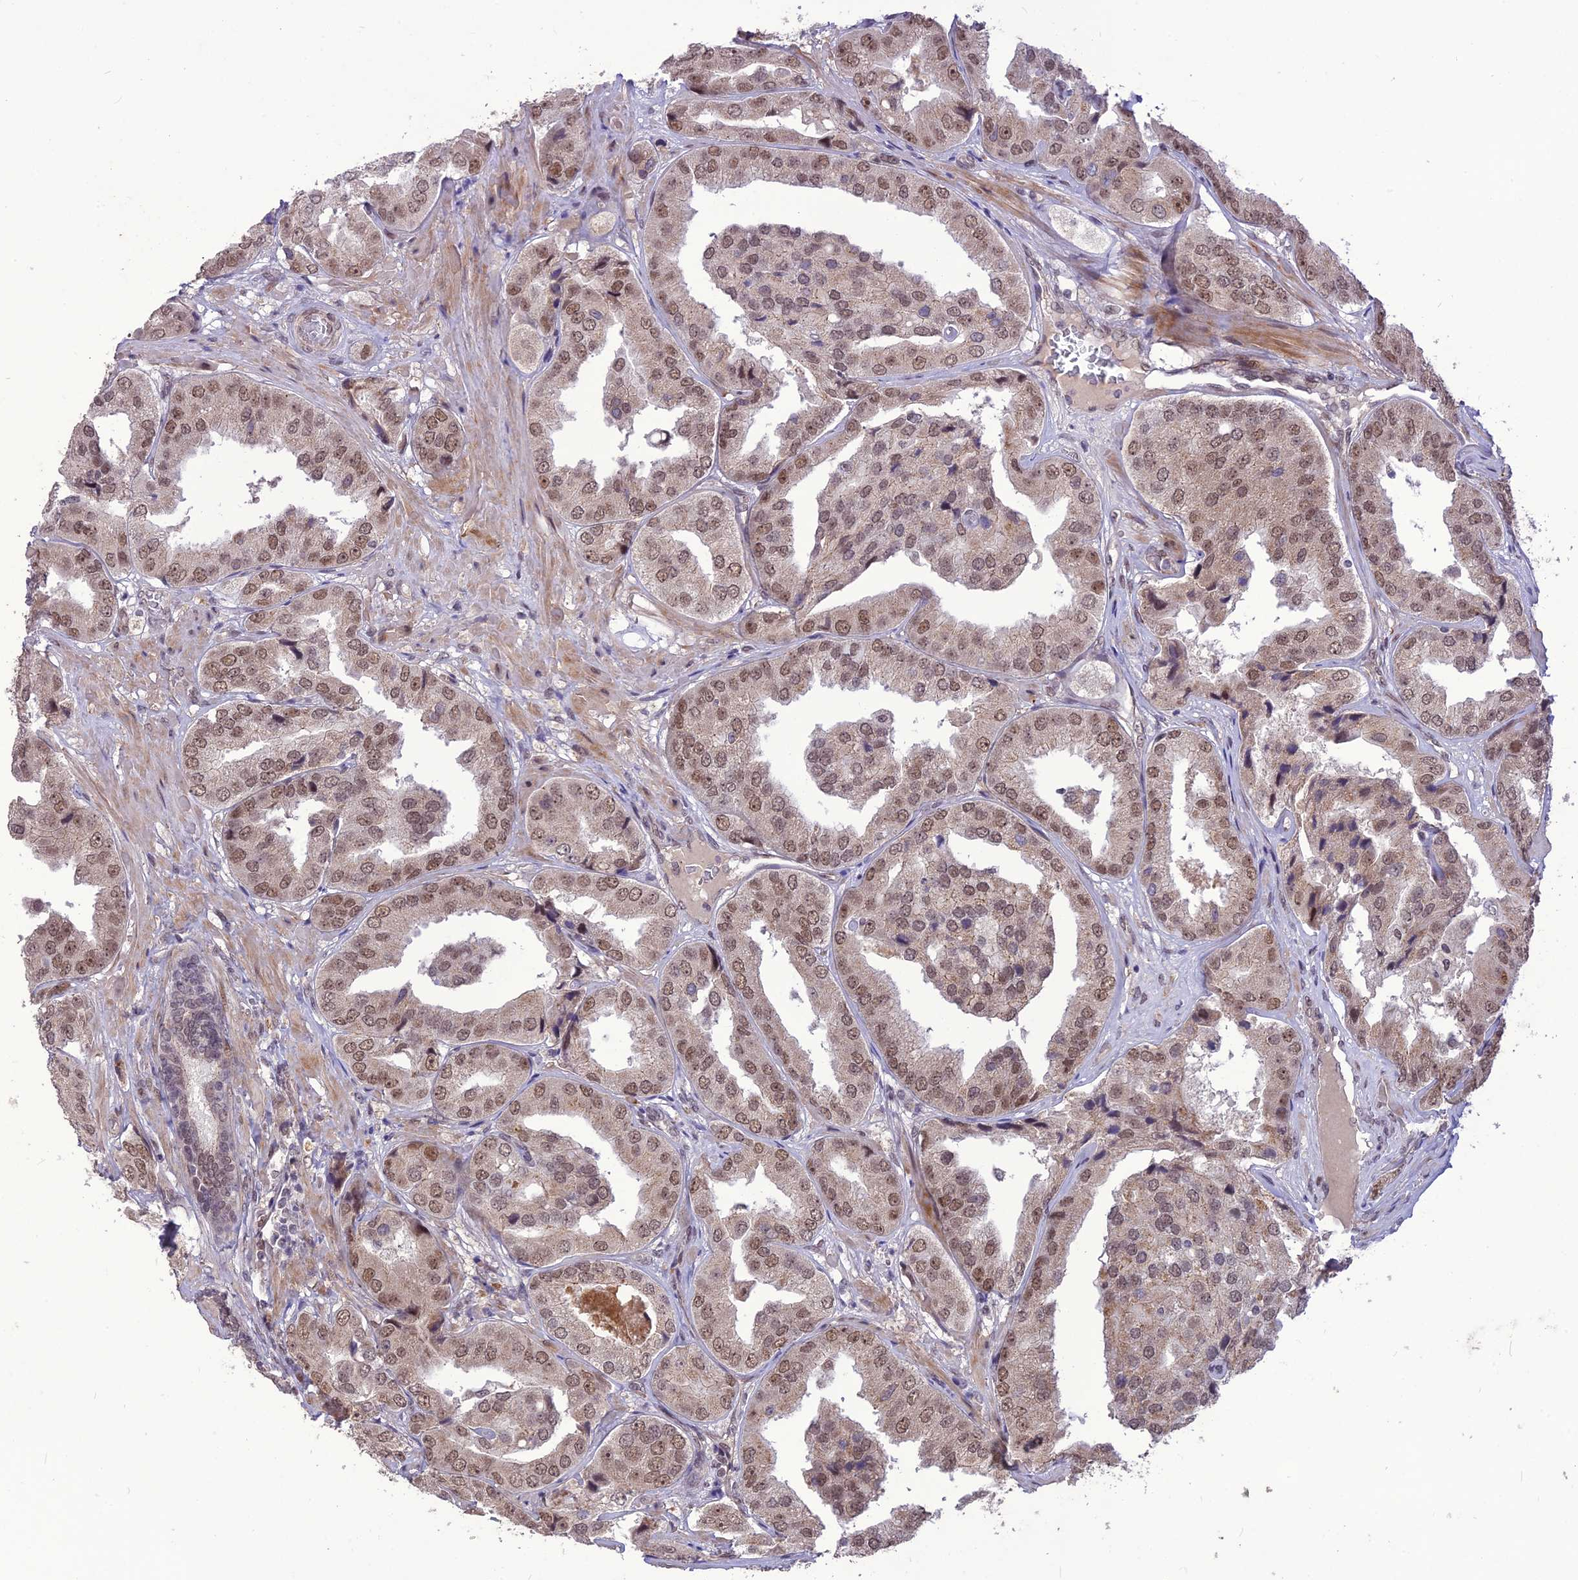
{"staining": {"intensity": "moderate", "quantity": ">75%", "location": "nuclear"}, "tissue": "prostate cancer", "cell_type": "Tumor cells", "image_type": "cancer", "snomed": [{"axis": "morphology", "description": "Adenocarcinoma, High grade"}, {"axis": "topography", "description": "Prostate"}], "caption": "Immunohistochemical staining of human prostate cancer reveals medium levels of moderate nuclear staining in approximately >75% of tumor cells.", "gene": "DIS3", "patient": {"sex": "male", "age": 63}}